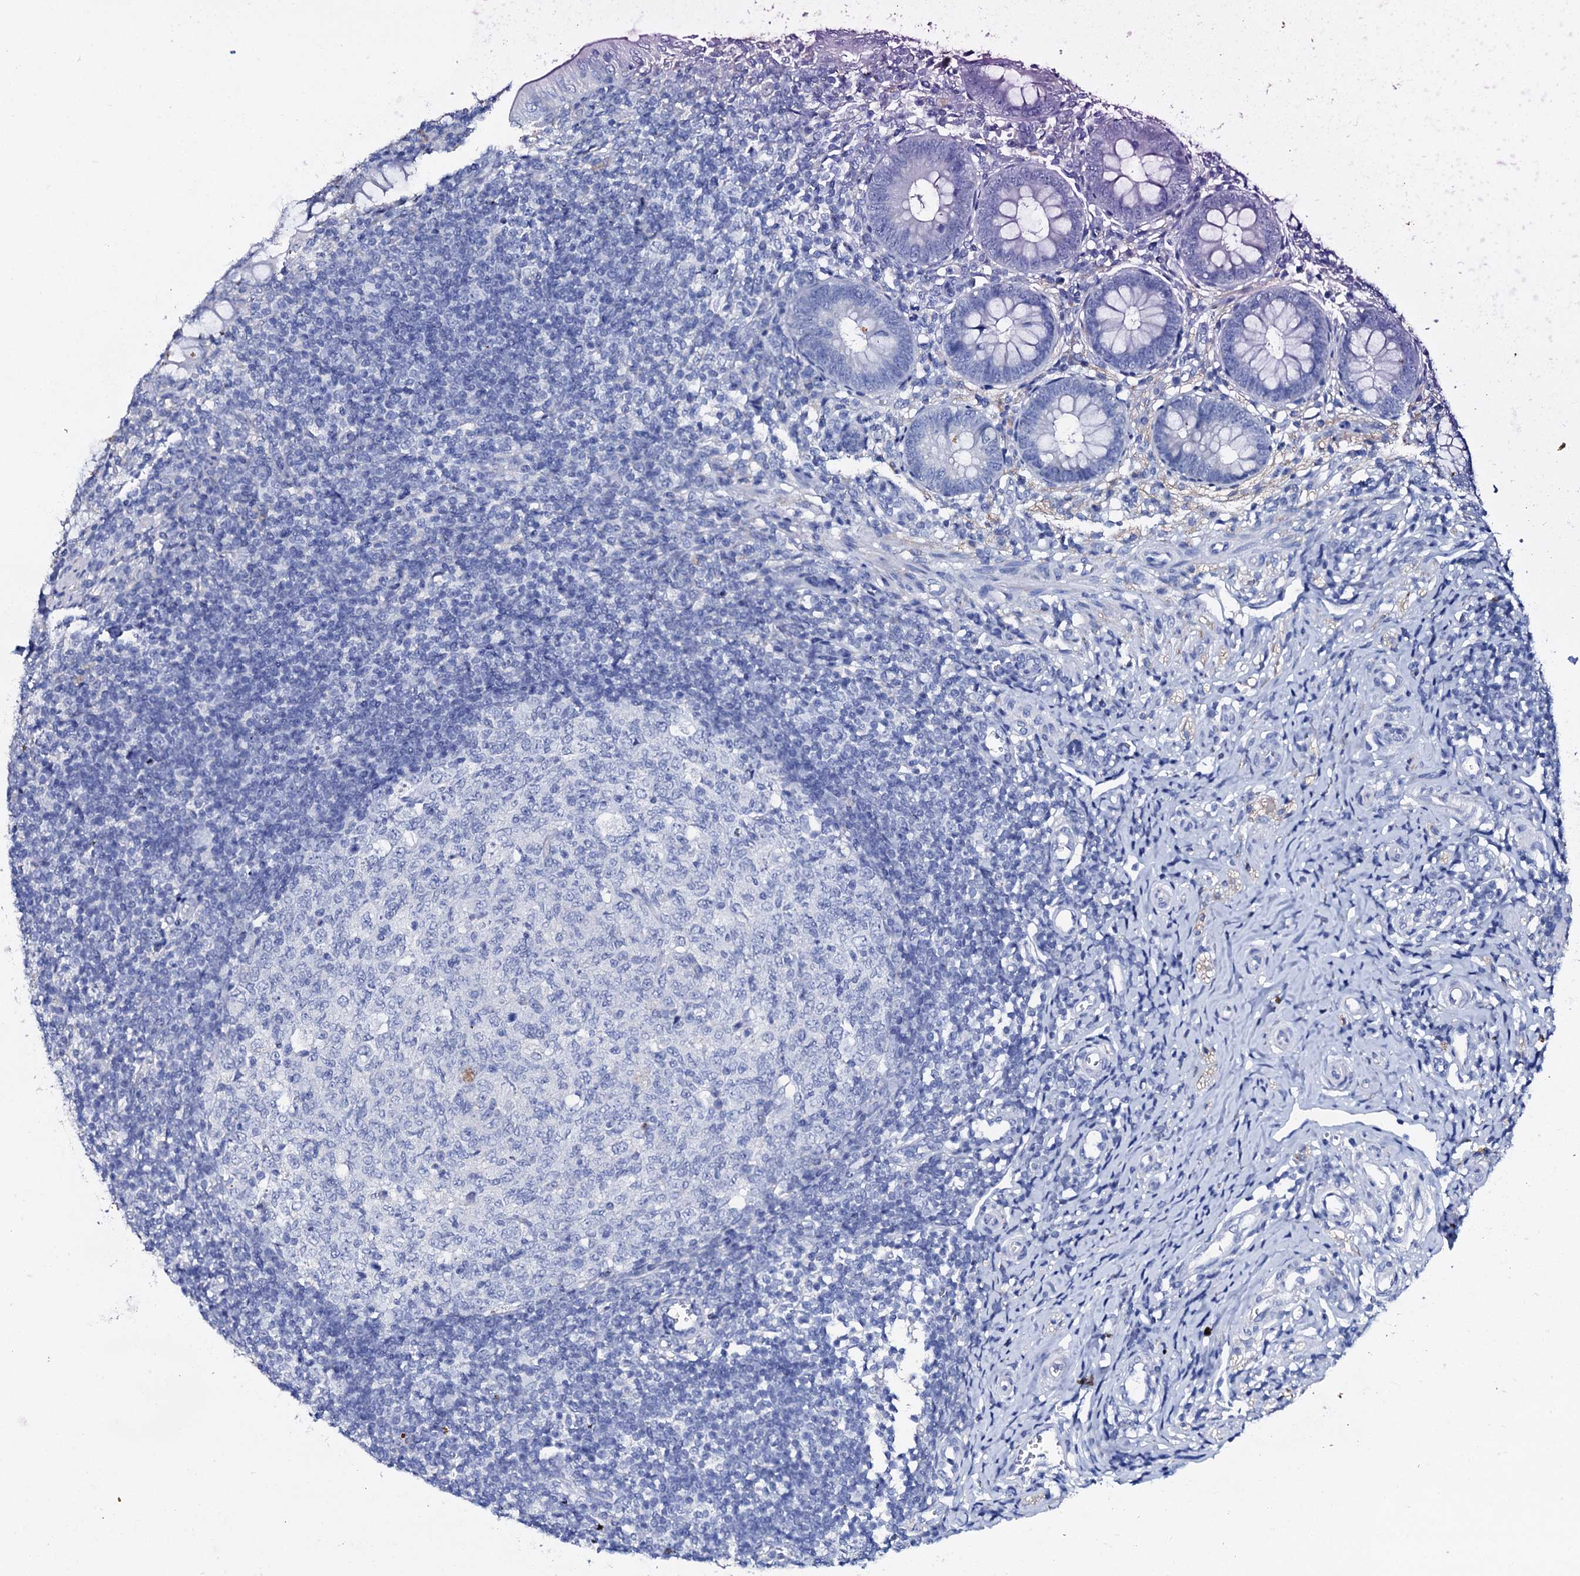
{"staining": {"intensity": "negative", "quantity": "none", "location": "none"}, "tissue": "appendix", "cell_type": "Glandular cells", "image_type": "normal", "snomed": [{"axis": "morphology", "description": "Normal tissue, NOS"}, {"axis": "topography", "description": "Appendix"}], "caption": "Glandular cells show no significant expression in normal appendix.", "gene": "AMER2", "patient": {"sex": "male", "age": 14}}